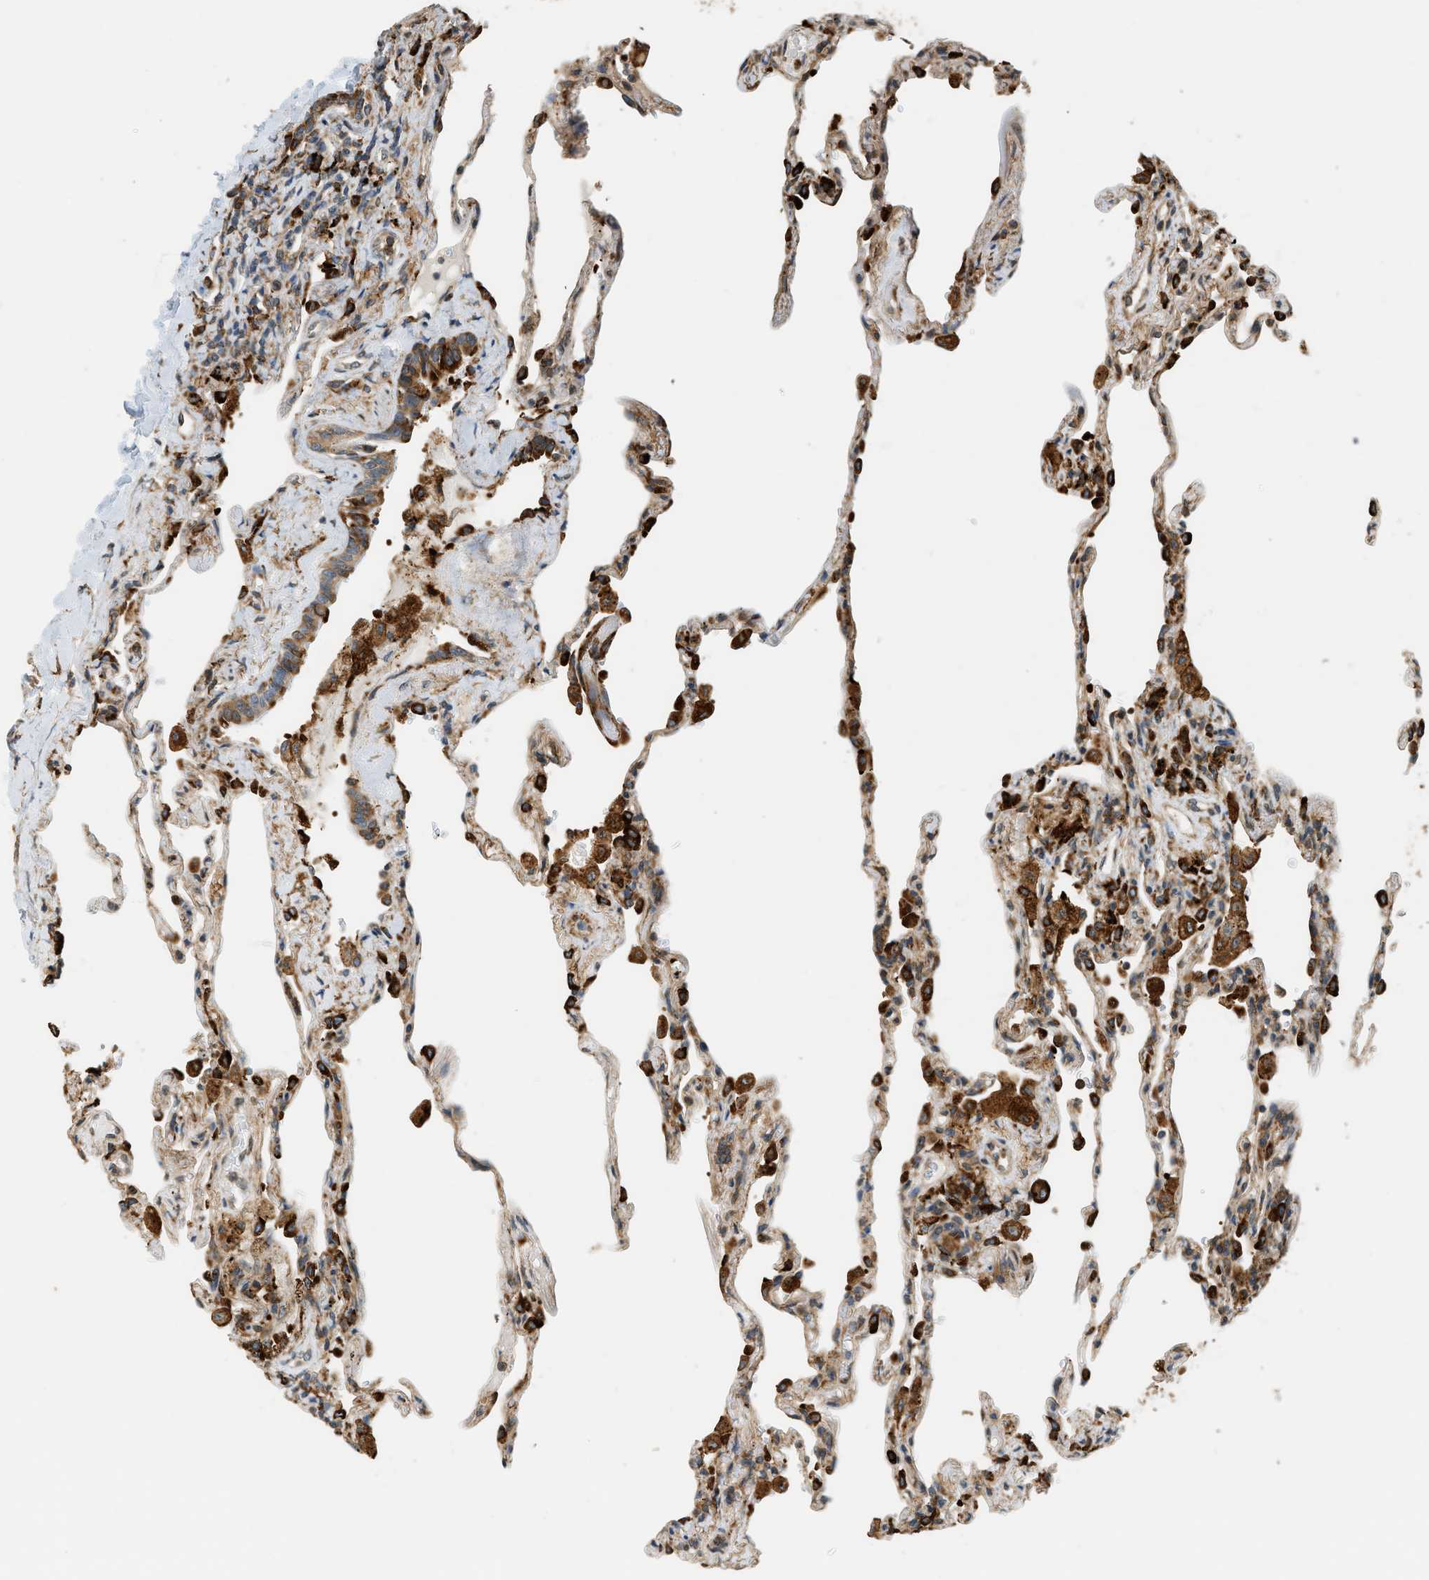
{"staining": {"intensity": "strong", "quantity": "25%-75%", "location": "cytoplasmic/membranous"}, "tissue": "lung", "cell_type": "Alveolar cells", "image_type": "normal", "snomed": [{"axis": "morphology", "description": "Normal tissue, NOS"}, {"axis": "topography", "description": "Lung"}], "caption": "Immunohistochemistry (IHC) histopathology image of benign lung stained for a protein (brown), which reveals high levels of strong cytoplasmic/membranous staining in approximately 25%-75% of alveolar cells.", "gene": "SEMA4D", "patient": {"sex": "male", "age": 59}}